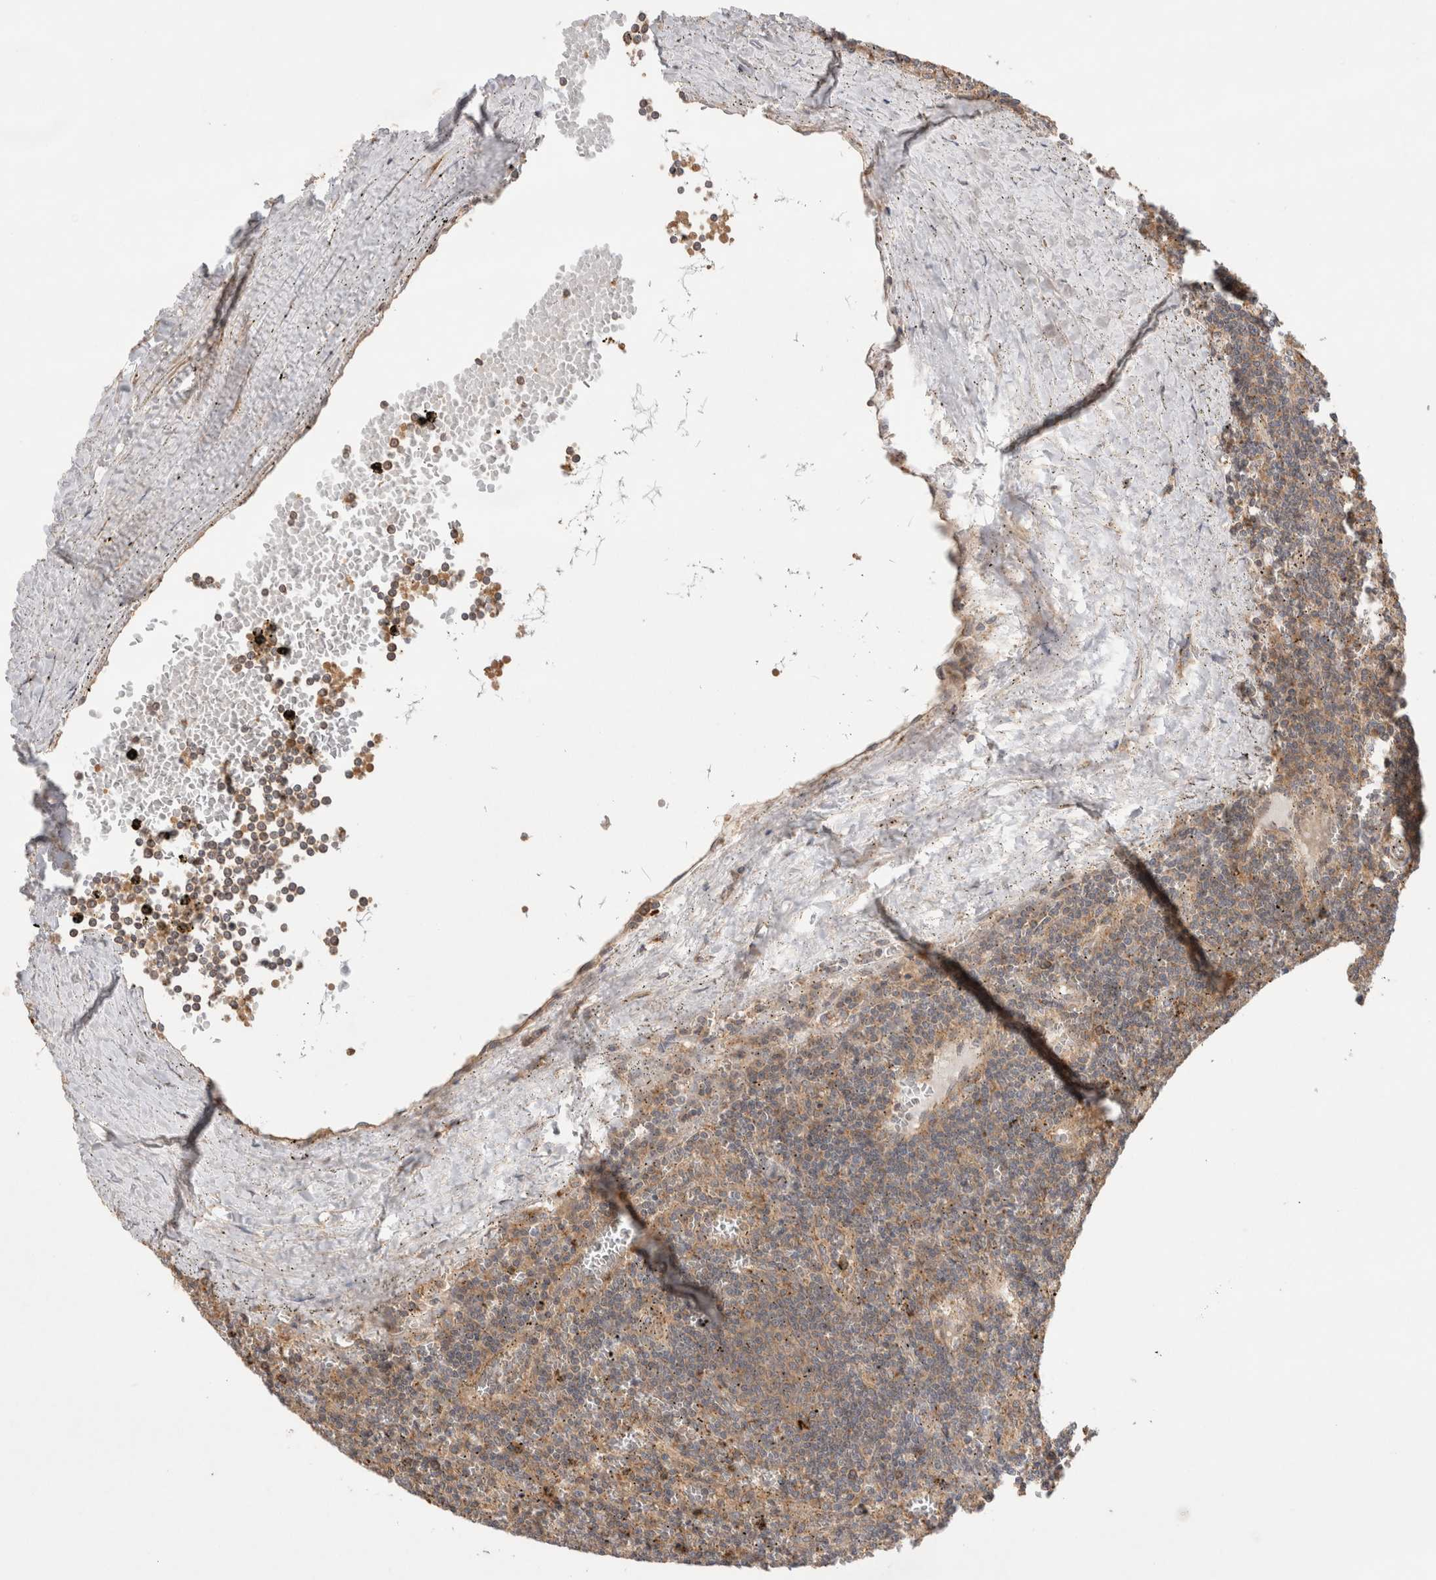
{"staining": {"intensity": "weak", "quantity": ">75%", "location": "cytoplasmic/membranous"}, "tissue": "lymphoma", "cell_type": "Tumor cells", "image_type": "cancer", "snomed": [{"axis": "morphology", "description": "Malignant lymphoma, non-Hodgkin's type, Low grade"}, {"axis": "topography", "description": "Spleen"}], "caption": "Immunohistochemistry (IHC) photomicrograph of malignant lymphoma, non-Hodgkin's type (low-grade) stained for a protein (brown), which demonstrates low levels of weak cytoplasmic/membranous positivity in approximately >75% of tumor cells.", "gene": "VPS28", "patient": {"sex": "female", "age": 50}}